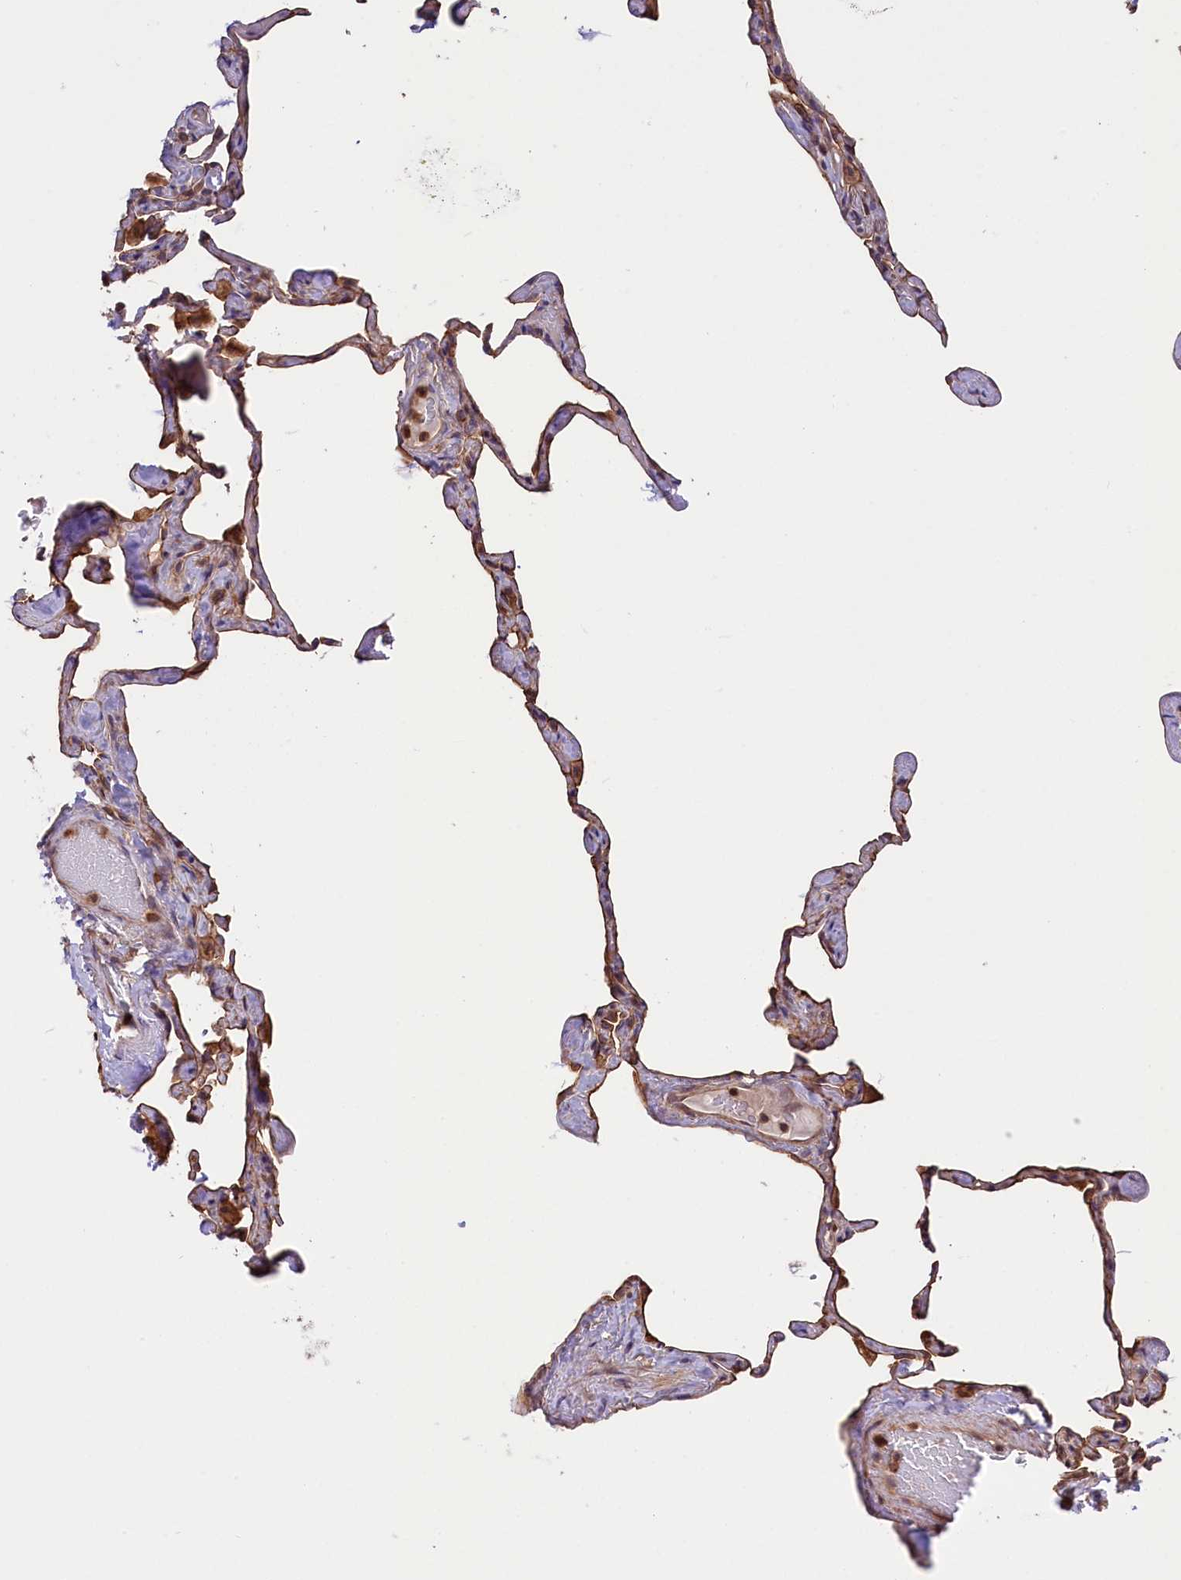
{"staining": {"intensity": "strong", "quantity": "25%-75%", "location": "cytoplasmic/membranous"}, "tissue": "lung", "cell_type": "Alveolar cells", "image_type": "normal", "snomed": [{"axis": "morphology", "description": "Normal tissue, NOS"}, {"axis": "topography", "description": "Lung"}], "caption": "A high amount of strong cytoplasmic/membranous staining is appreciated in about 25%-75% of alveolar cells in benign lung.", "gene": "RIC8A", "patient": {"sex": "male", "age": 65}}